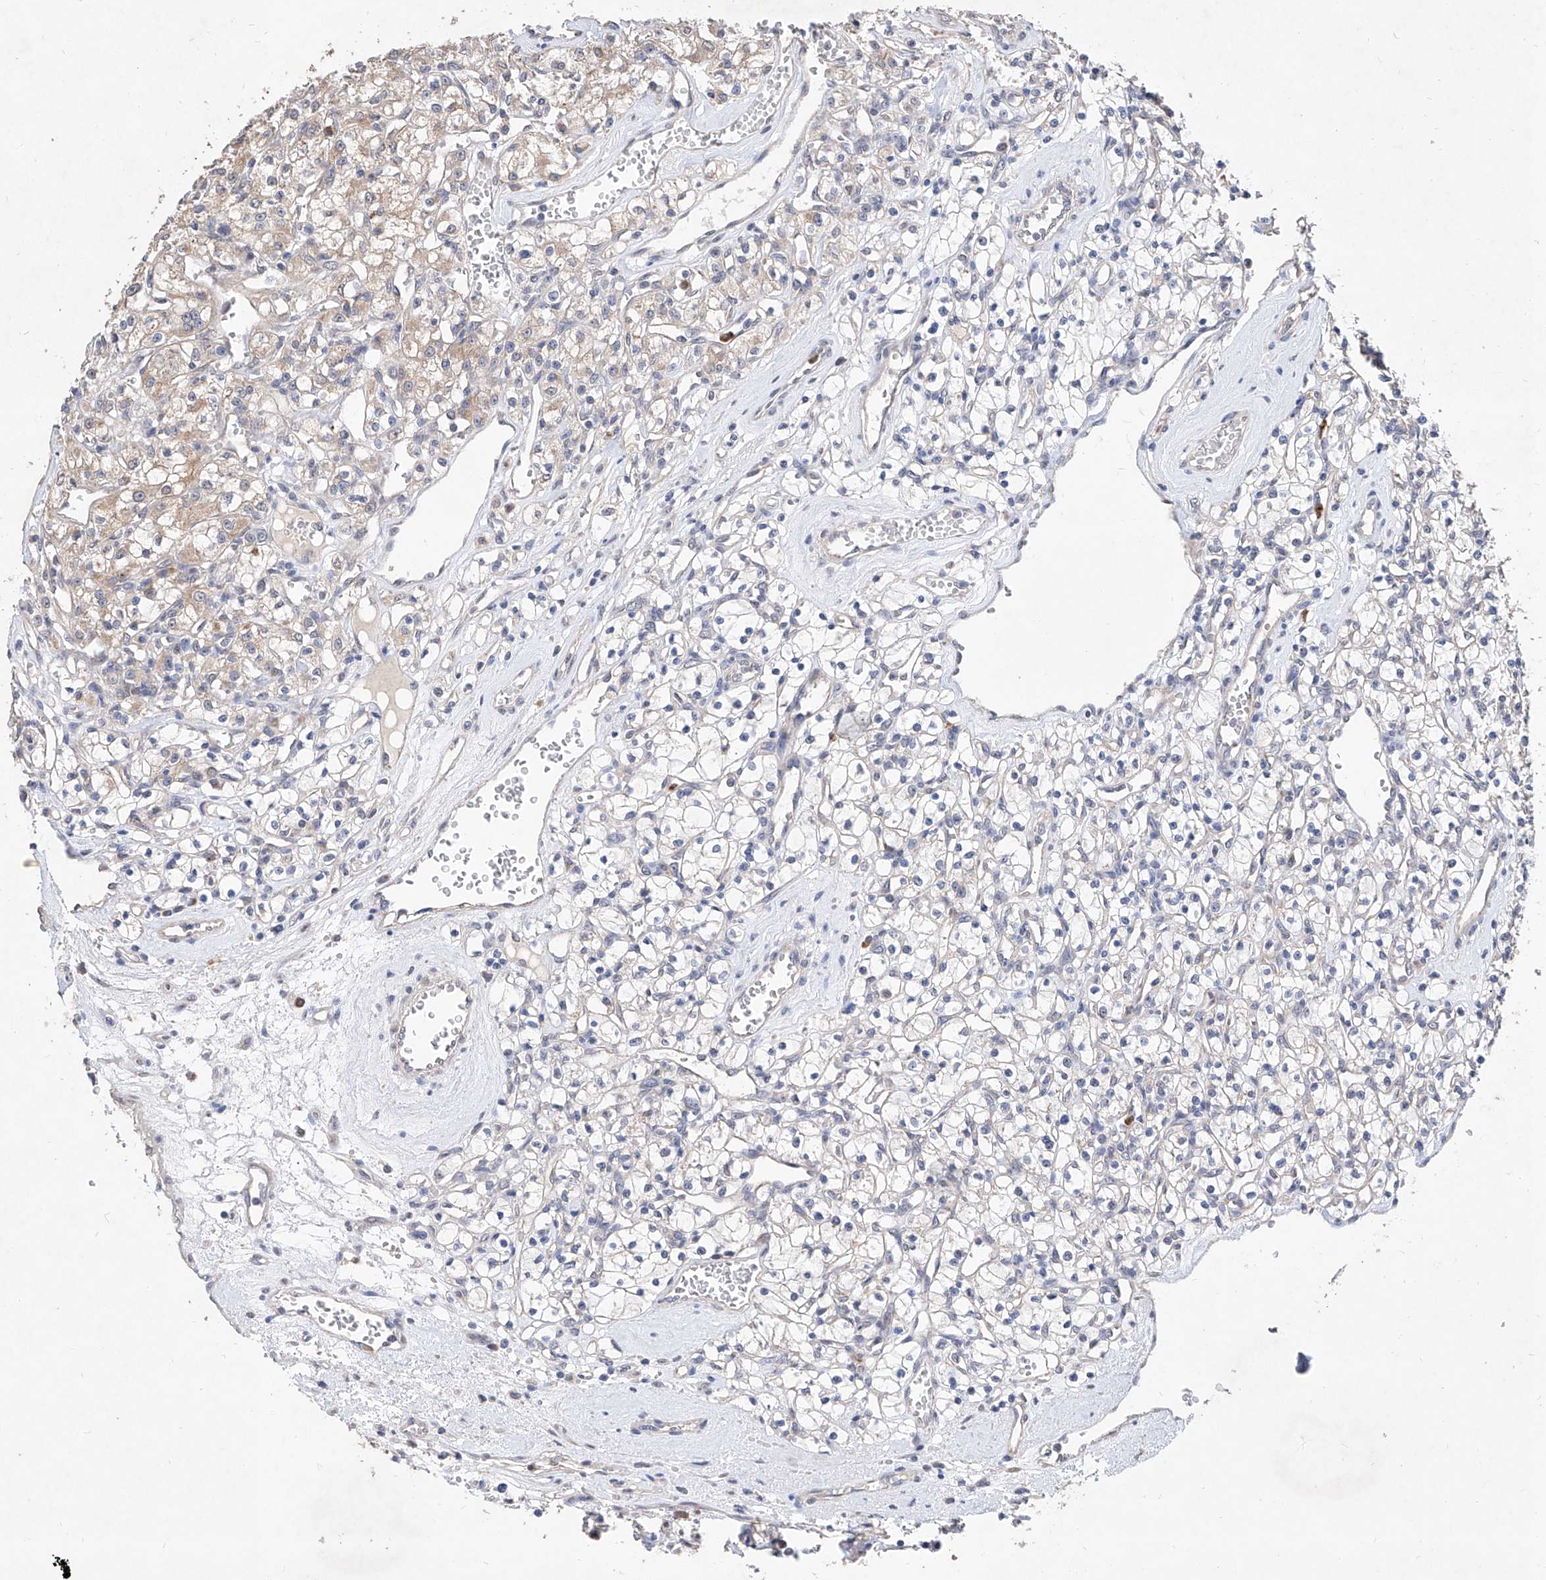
{"staining": {"intensity": "negative", "quantity": "none", "location": "none"}, "tissue": "renal cancer", "cell_type": "Tumor cells", "image_type": "cancer", "snomed": [{"axis": "morphology", "description": "Adenocarcinoma, NOS"}, {"axis": "topography", "description": "Kidney"}], "caption": "Tumor cells show no significant protein positivity in adenocarcinoma (renal).", "gene": "MFSD4B", "patient": {"sex": "female", "age": 59}}